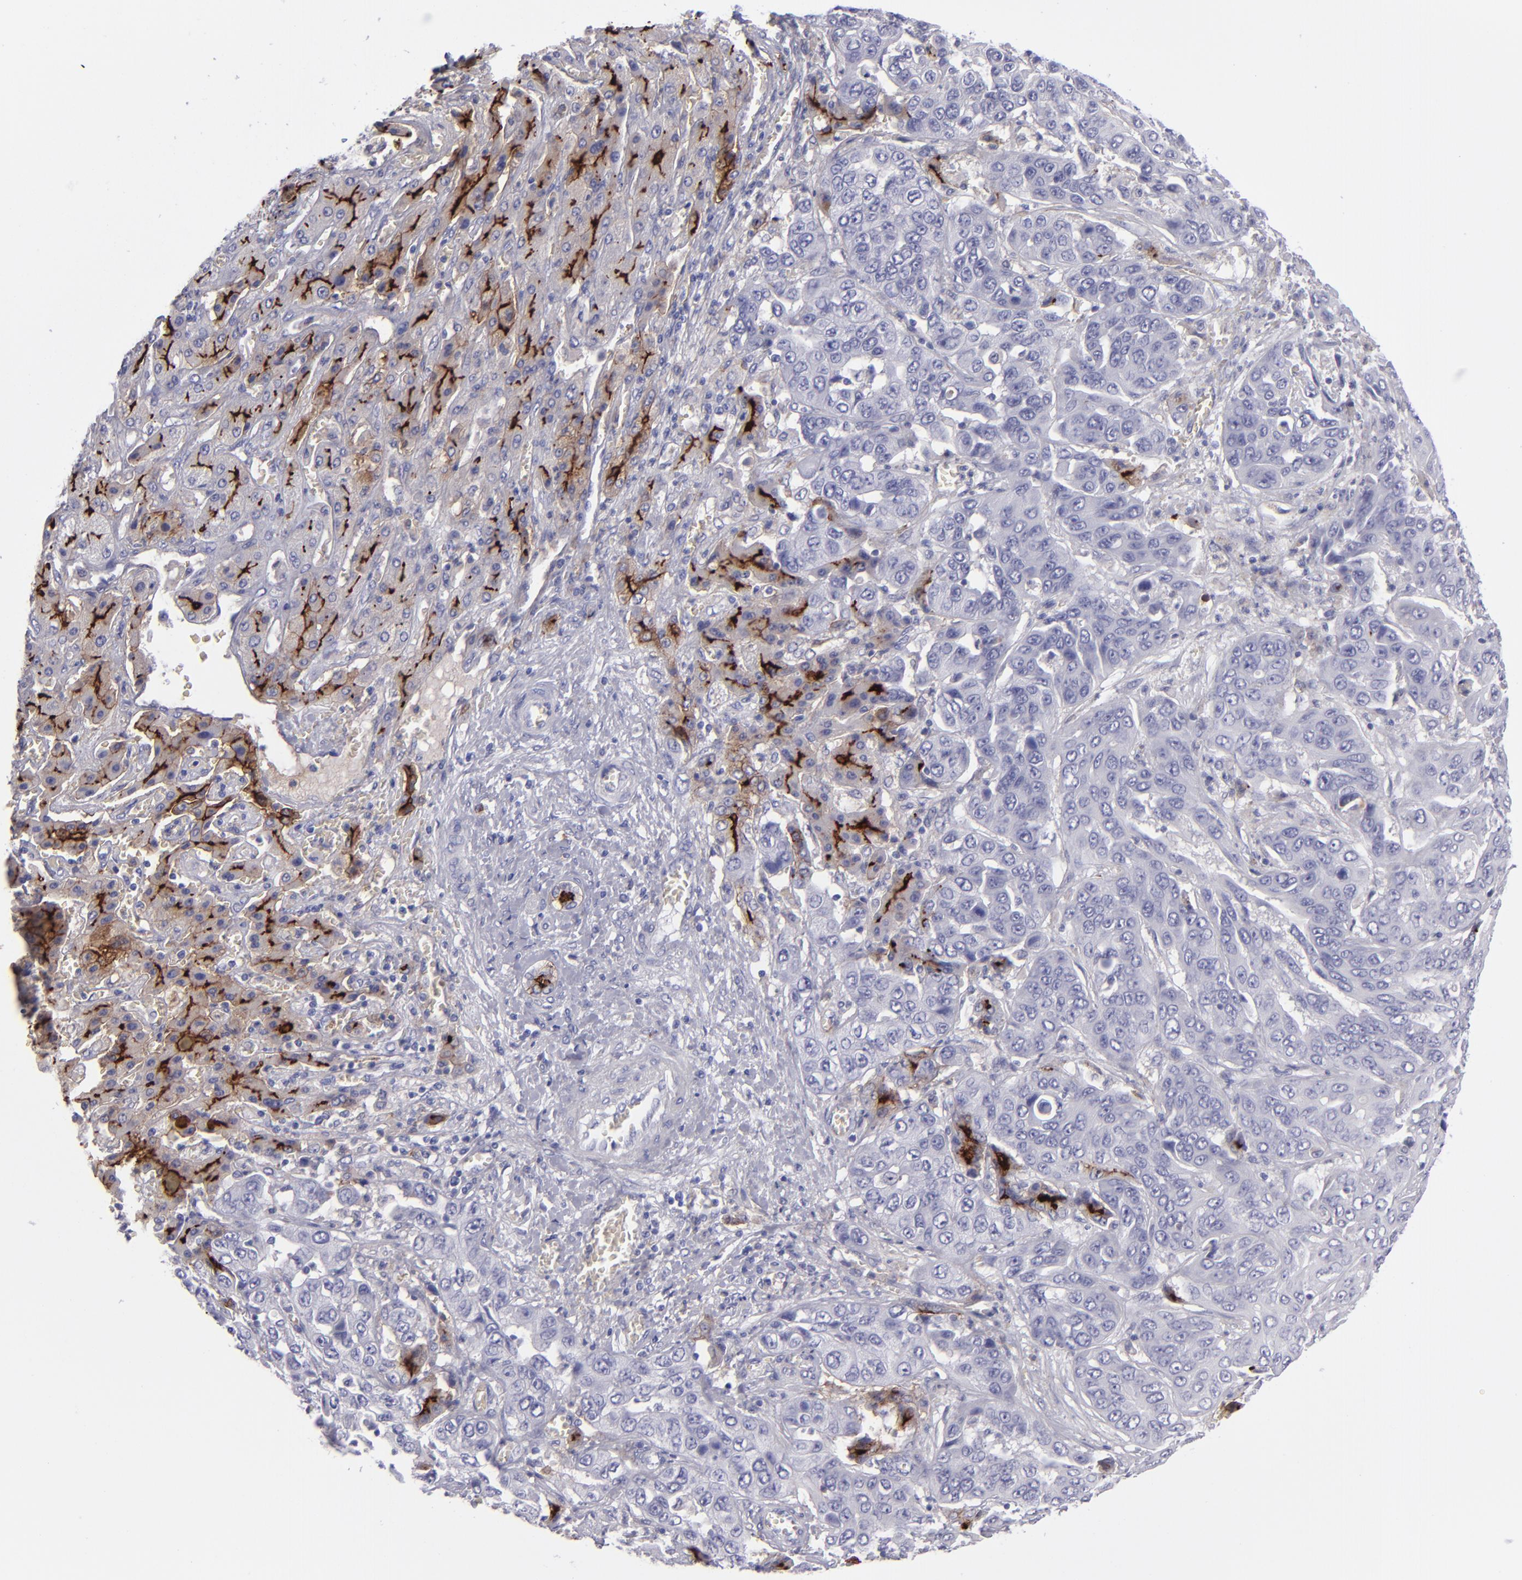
{"staining": {"intensity": "strong", "quantity": "<25%", "location": "cytoplasmic/membranous"}, "tissue": "liver cancer", "cell_type": "Tumor cells", "image_type": "cancer", "snomed": [{"axis": "morphology", "description": "Cholangiocarcinoma"}, {"axis": "topography", "description": "Liver"}], "caption": "Brown immunohistochemical staining in cholangiocarcinoma (liver) demonstrates strong cytoplasmic/membranous staining in about <25% of tumor cells.", "gene": "ANPEP", "patient": {"sex": "female", "age": 52}}